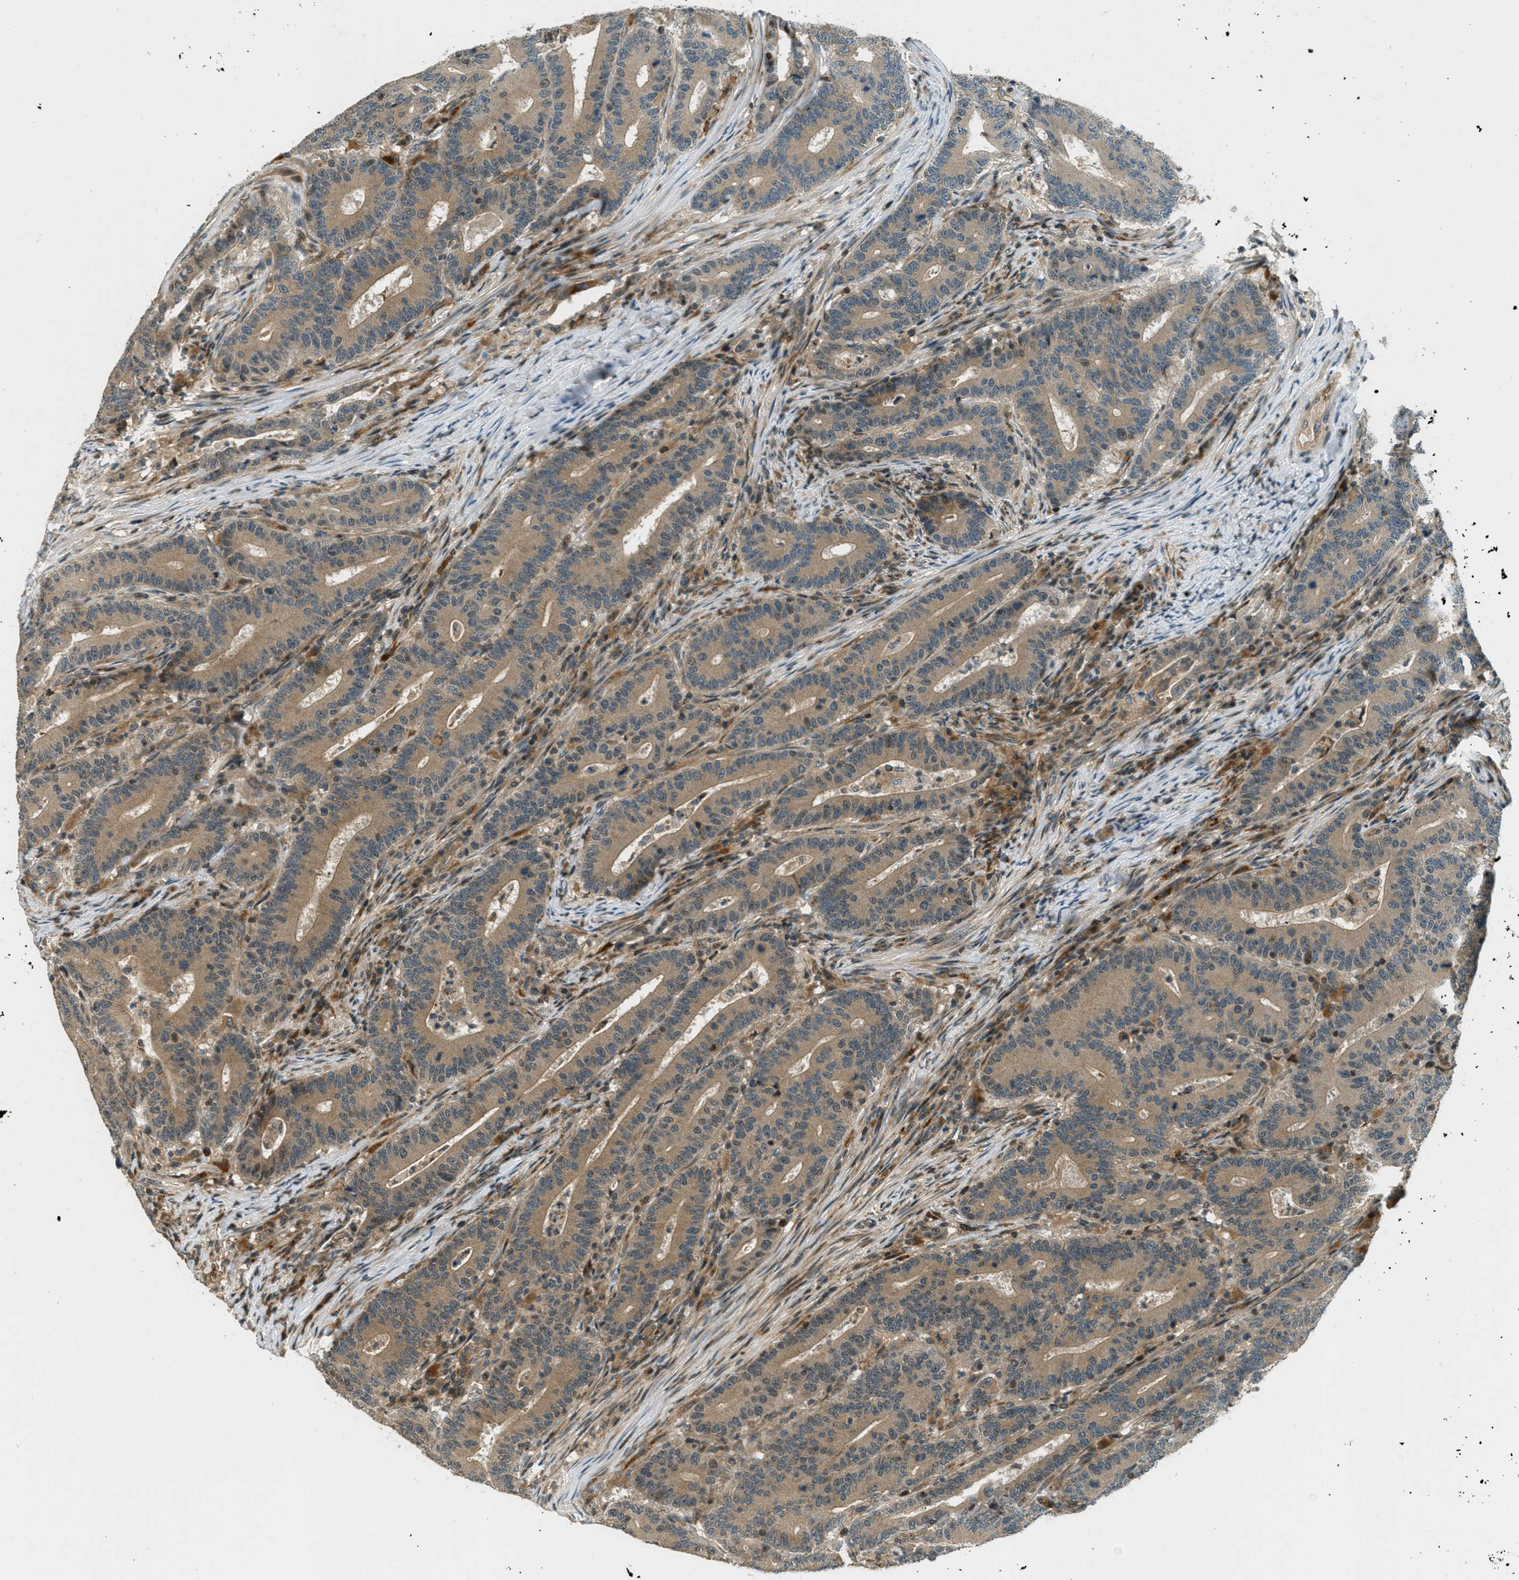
{"staining": {"intensity": "moderate", "quantity": ">75%", "location": "cytoplasmic/membranous"}, "tissue": "colorectal cancer", "cell_type": "Tumor cells", "image_type": "cancer", "snomed": [{"axis": "morphology", "description": "Adenocarcinoma, NOS"}, {"axis": "topography", "description": "Colon"}], "caption": "Immunohistochemistry of human colorectal adenocarcinoma reveals medium levels of moderate cytoplasmic/membranous expression in approximately >75% of tumor cells.", "gene": "PTPN23", "patient": {"sex": "female", "age": 66}}